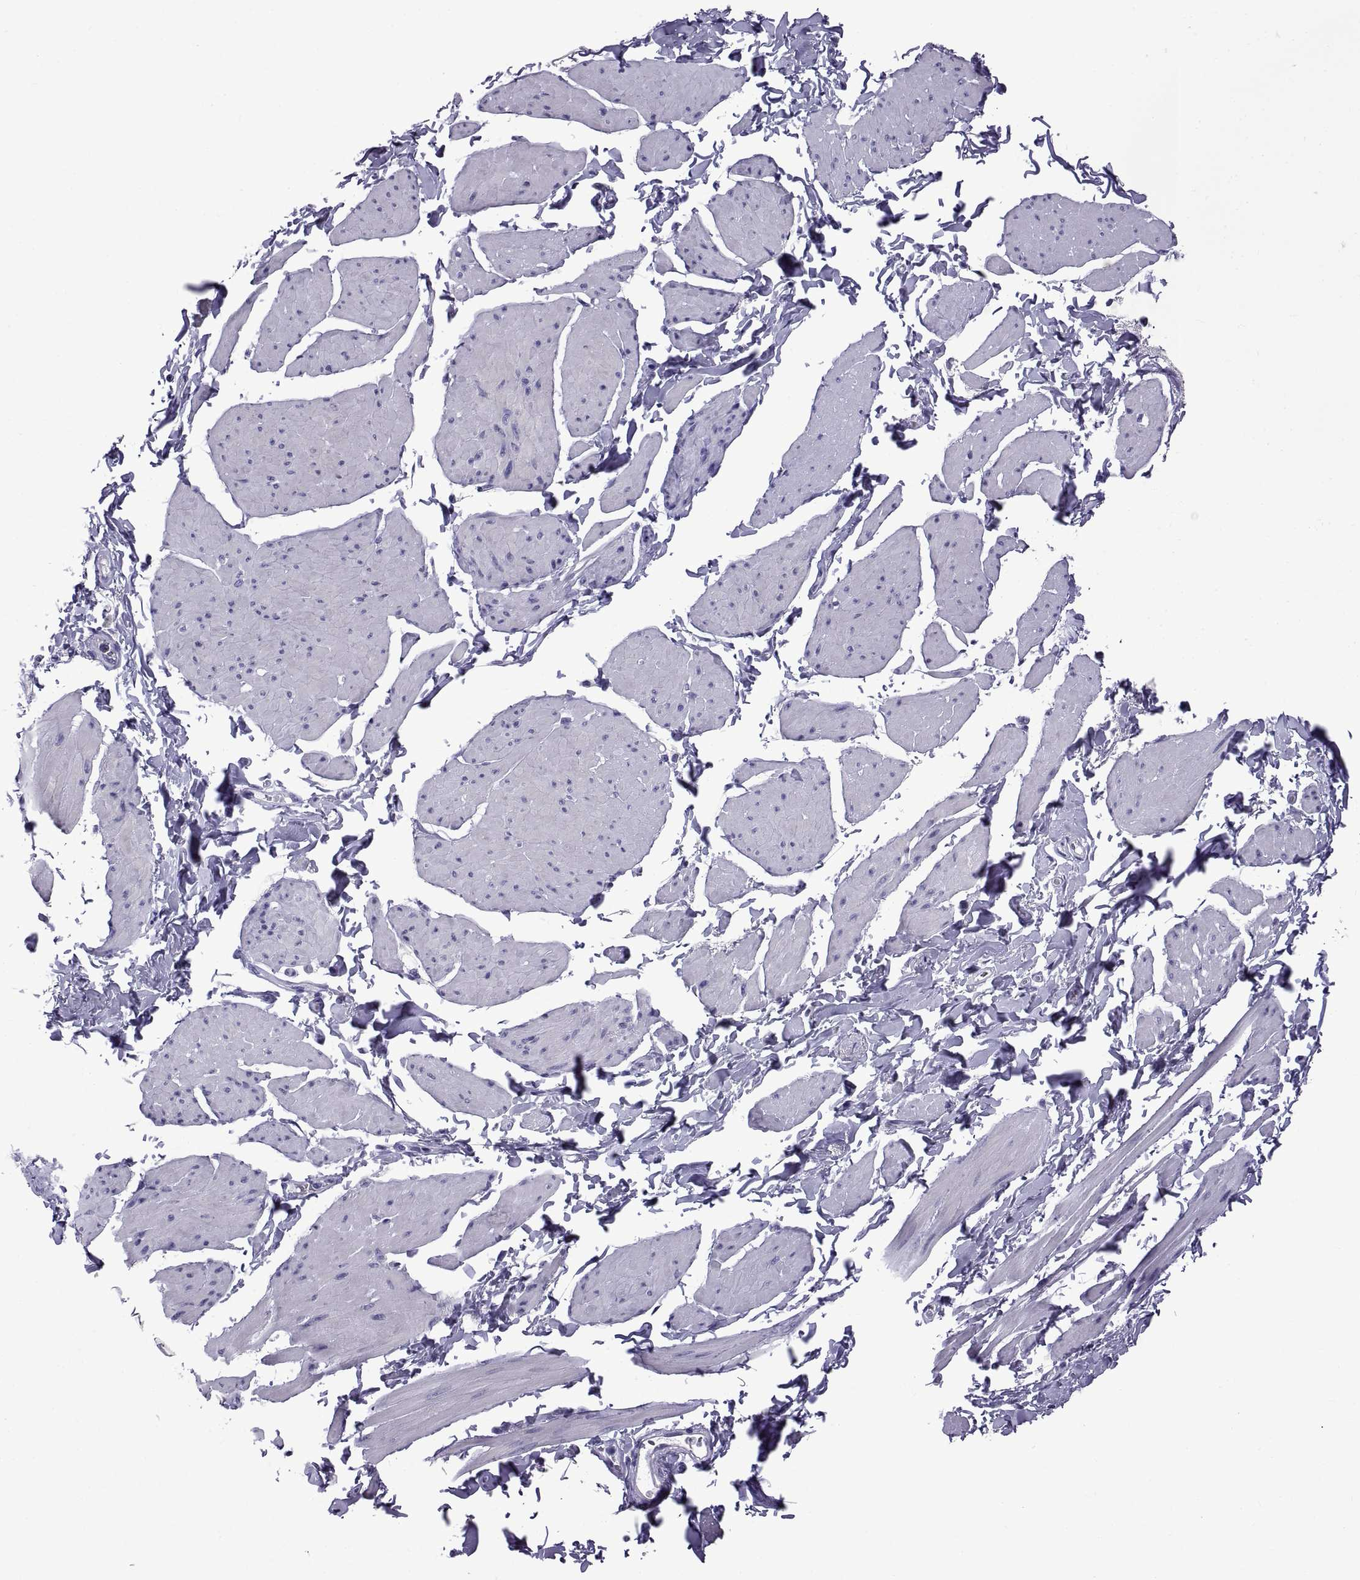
{"staining": {"intensity": "negative", "quantity": "none", "location": "none"}, "tissue": "smooth muscle", "cell_type": "Smooth muscle cells", "image_type": "normal", "snomed": [{"axis": "morphology", "description": "Normal tissue, NOS"}, {"axis": "topography", "description": "Adipose tissue"}, {"axis": "topography", "description": "Smooth muscle"}, {"axis": "topography", "description": "Peripheral nerve tissue"}], "caption": "An immunohistochemistry (IHC) image of unremarkable smooth muscle is shown. There is no staining in smooth muscle cells of smooth muscle.", "gene": "SPDYE10", "patient": {"sex": "male", "age": 83}}